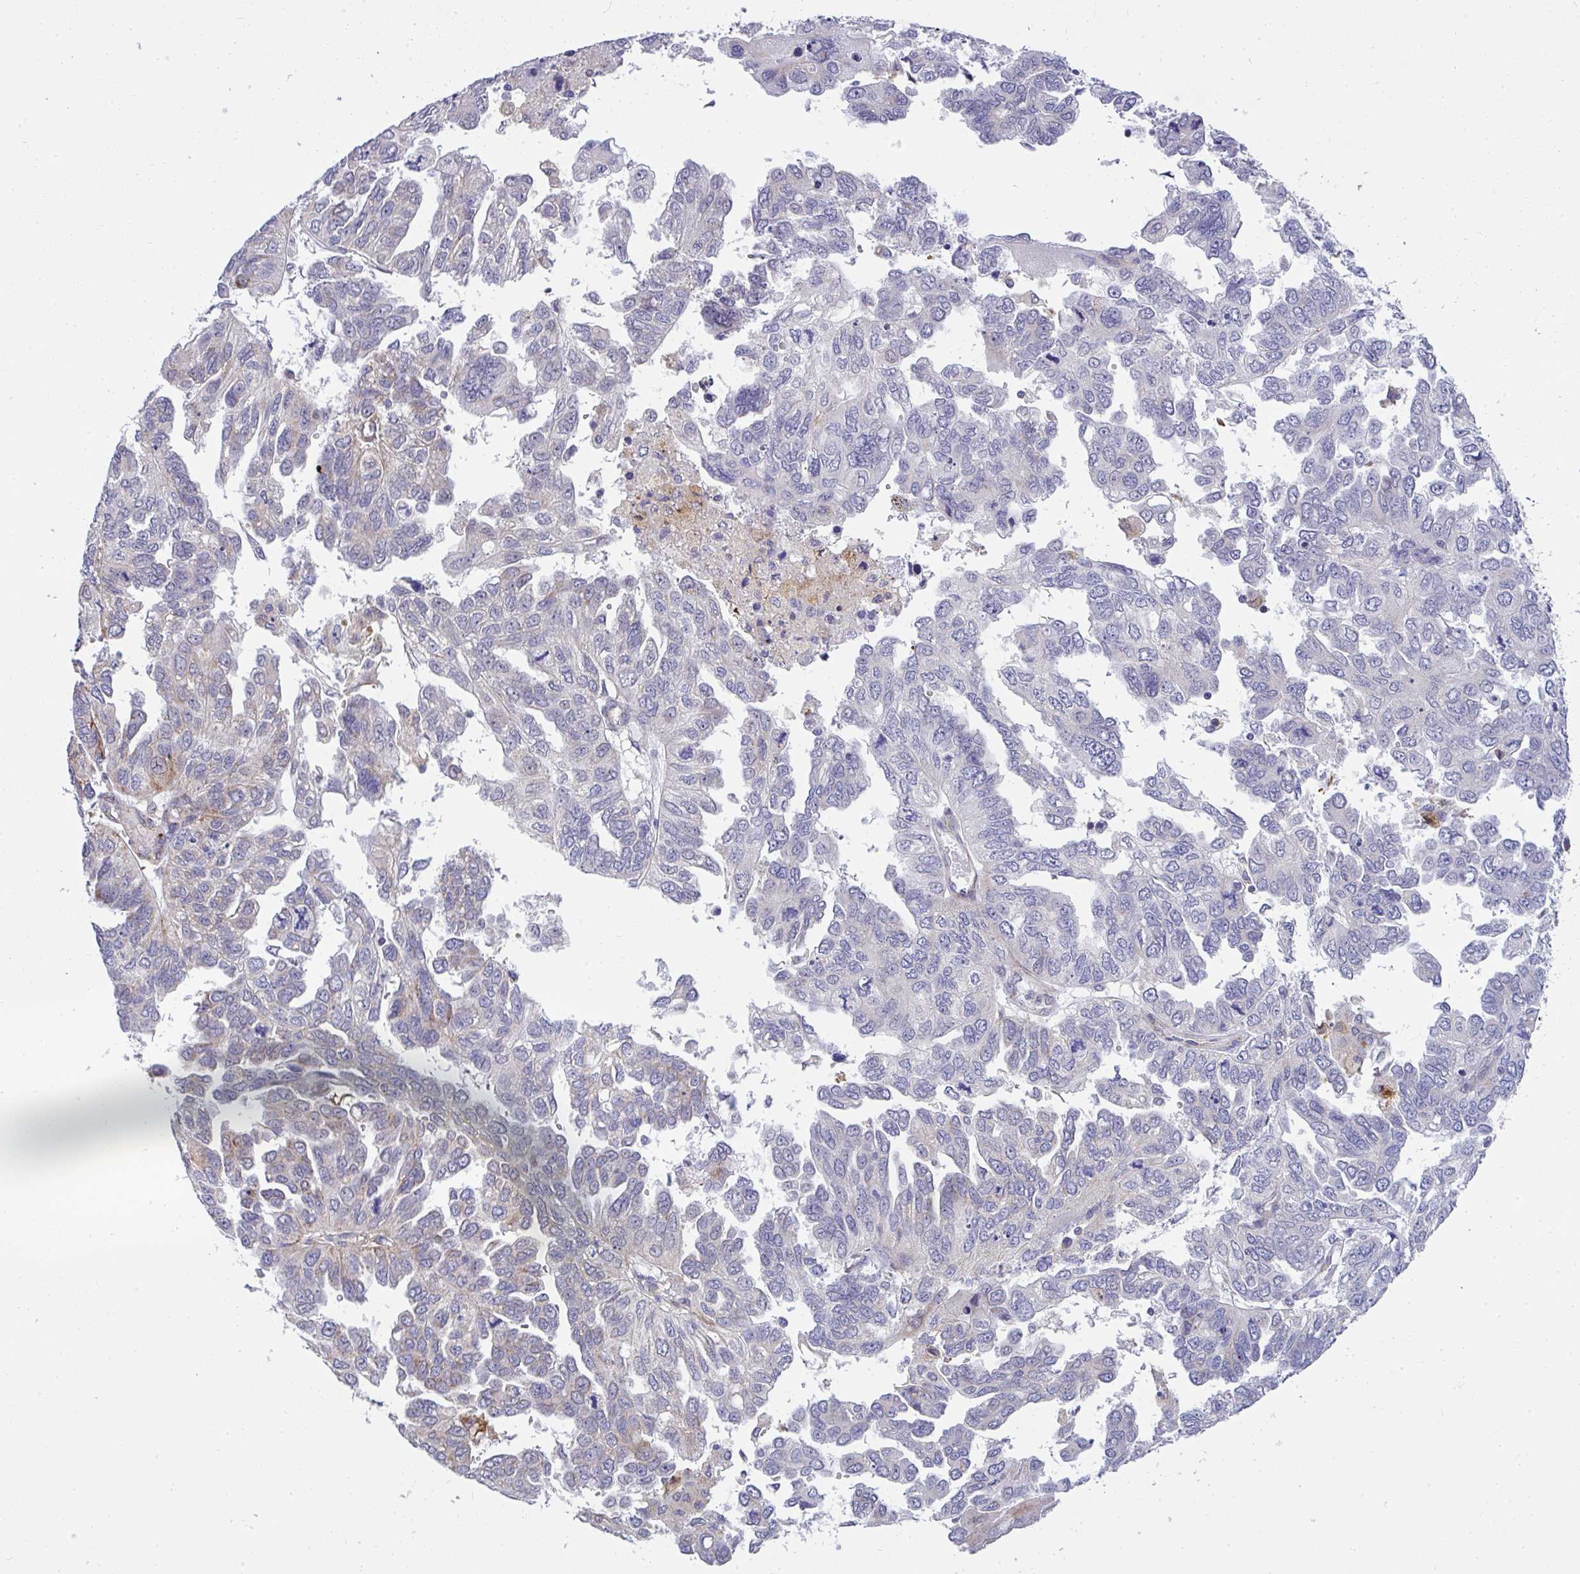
{"staining": {"intensity": "negative", "quantity": "none", "location": "none"}, "tissue": "ovarian cancer", "cell_type": "Tumor cells", "image_type": "cancer", "snomed": [{"axis": "morphology", "description": "Cystadenocarcinoma, serous, NOS"}, {"axis": "topography", "description": "Ovary"}], "caption": "Tumor cells are negative for brown protein staining in serous cystadenocarcinoma (ovarian). (DAB (3,3'-diaminobenzidine) immunohistochemistry, high magnification).", "gene": "SRRM4", "patient": {"sex": "female", "age": 53}}